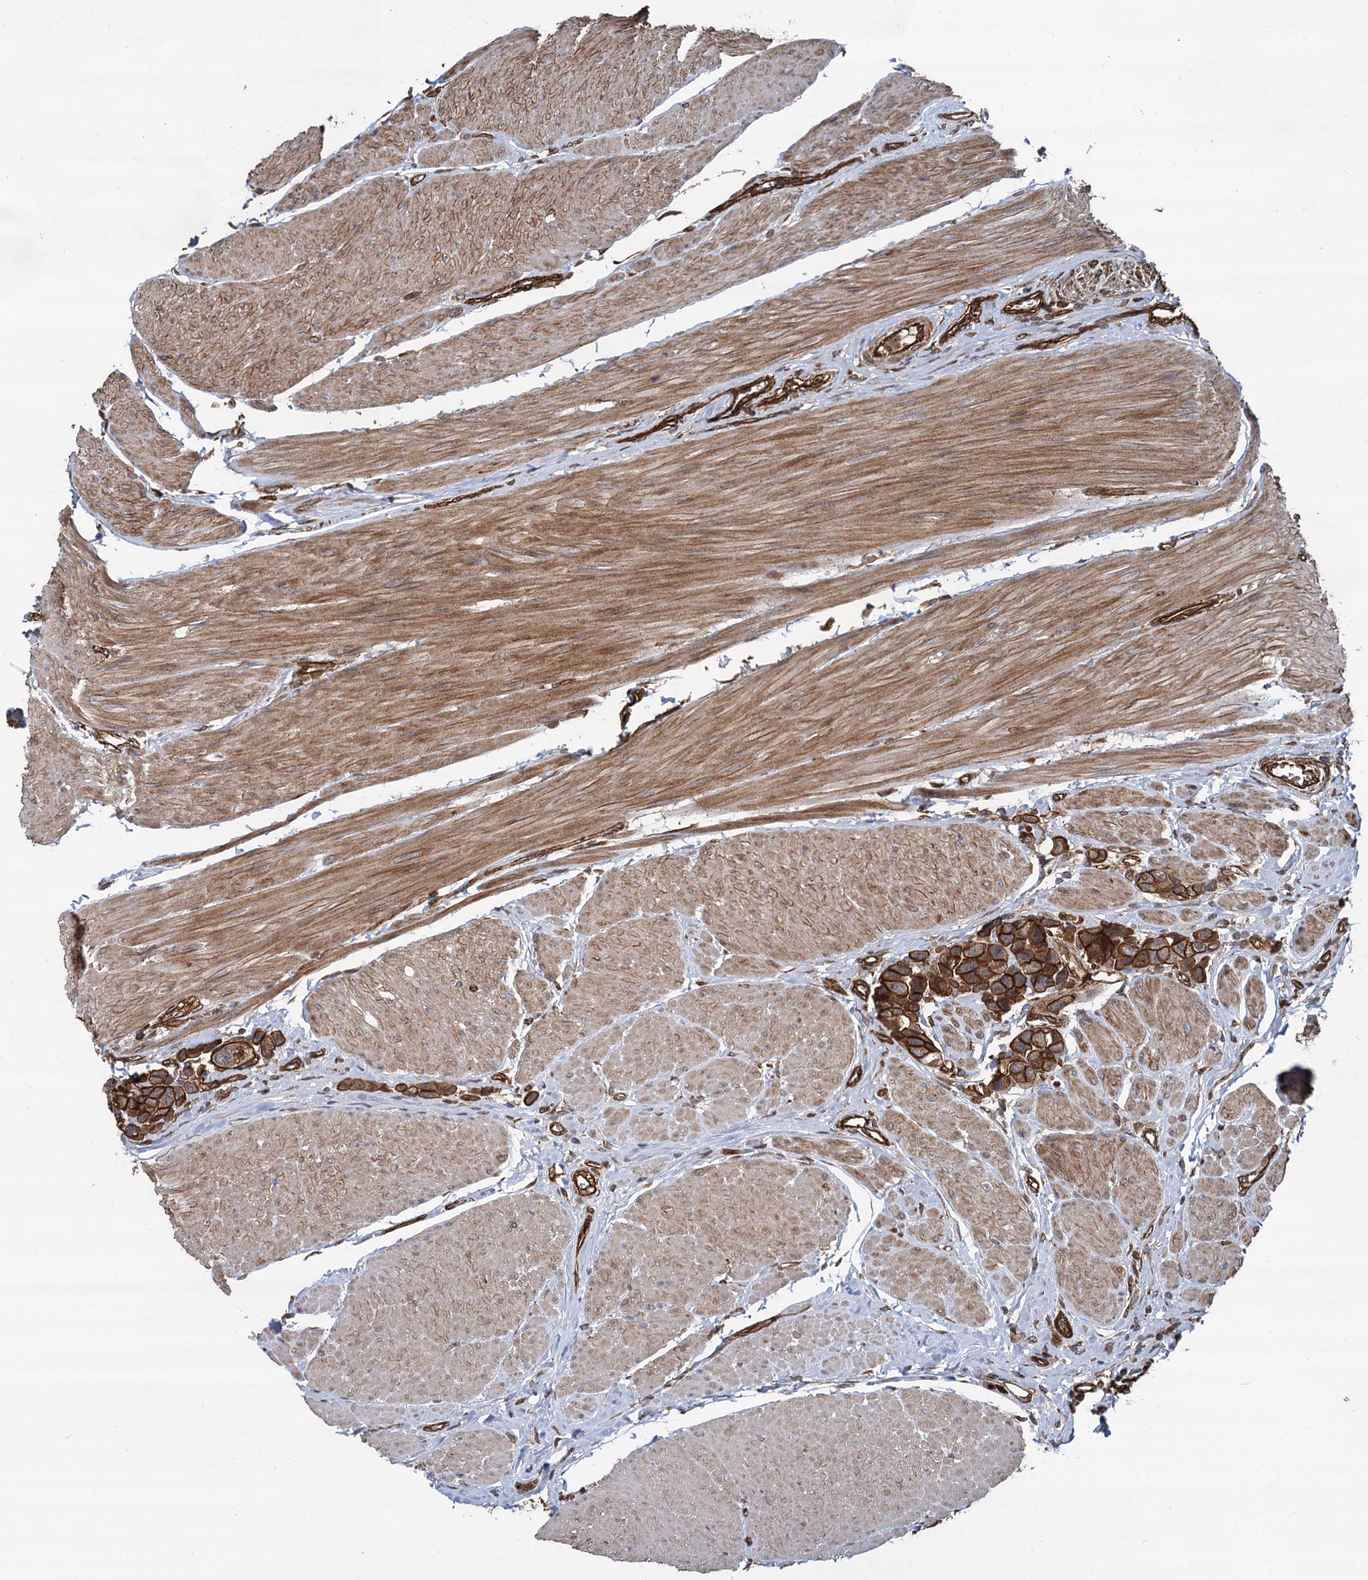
{"staining": {"intensity": "strong", "quantity": ">75%", "location": "cytoplasmic/membranous"}, "tissue": "urothelial cancer", "cell_type": "Tumor cells", "image_type": "cancer", "snomed": [{"axis": "morphology", "description": "Urothelial carcinoma, High grade"}, {"axis": "topography", "description": "Urinary bladder"}], "caption": "This histopathology image demonstrates urothelial carcinoma (high-grade) stained with immunohistochemistry to label a protein in brown. The cytoplasmic/membranous of tumor cells show strong positivity for the protein. Nuclei are counter-stained blue.", "gene": "SVIP", "patient": {"sex": "male", "age": 50}}